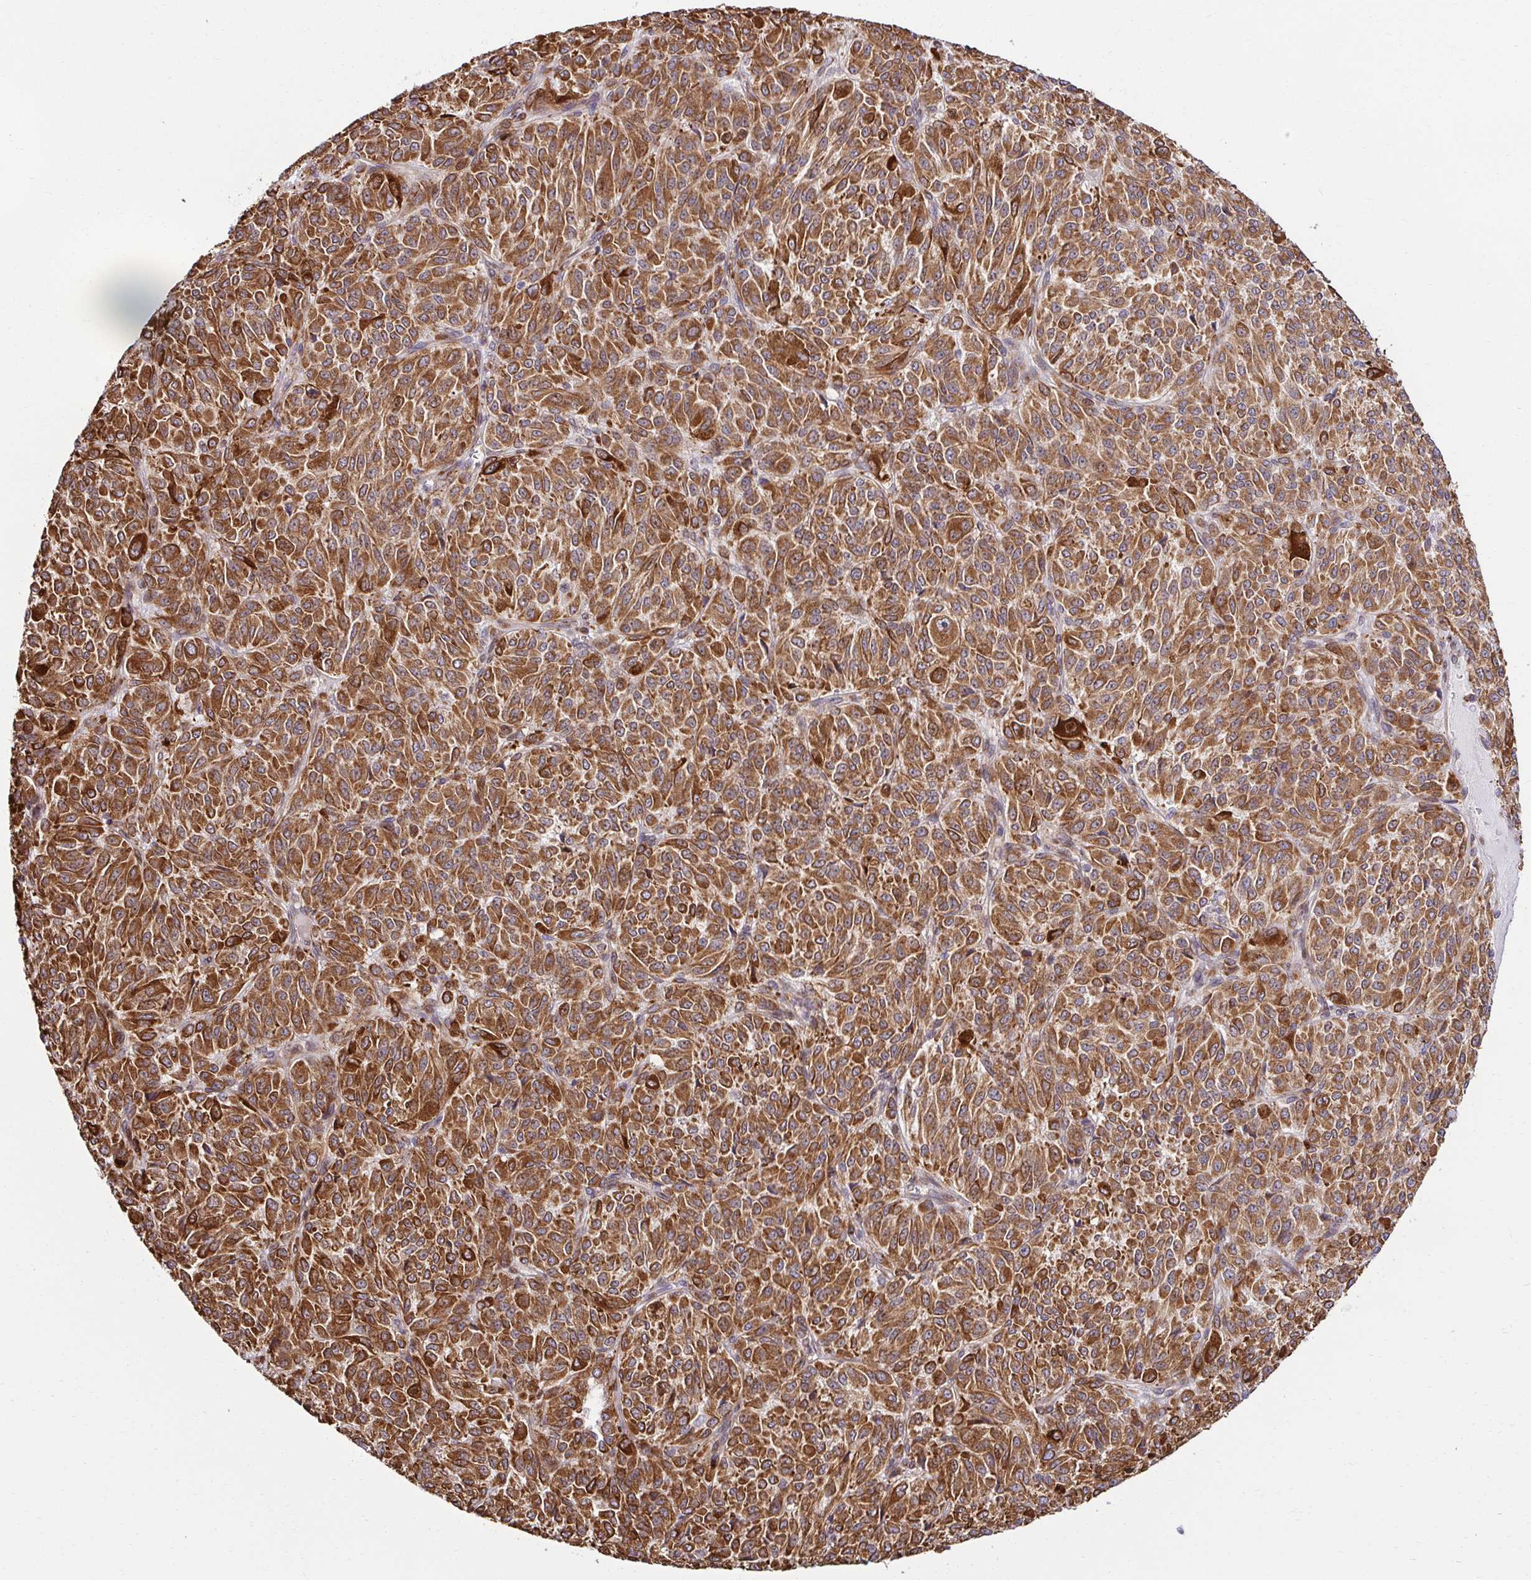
{"staining": {"intensity": "strong", "quantity": ">75%", "location": "cytoplasmic/membranous"}, "tissue": "melanoma", "cell_type": "Tumor cells", "image_type": "cancer", "snomed": [{"axis": "morphology", "description": "Malignant melanoma, Metastatic site"}, {"axis": "topography", "description": "Brain"}], "caption": "Immunohistochemistry (IHC) (DAB (3,3'-diaminobenzidine)) staining of human malignant melanoma (metastatic site) demonstrates strong cytoplasmic/membranous protein positivity in approximately >75% of tumor cells.", "gene": "HPS1", "patient": {"sex": "female", "age": 56}}